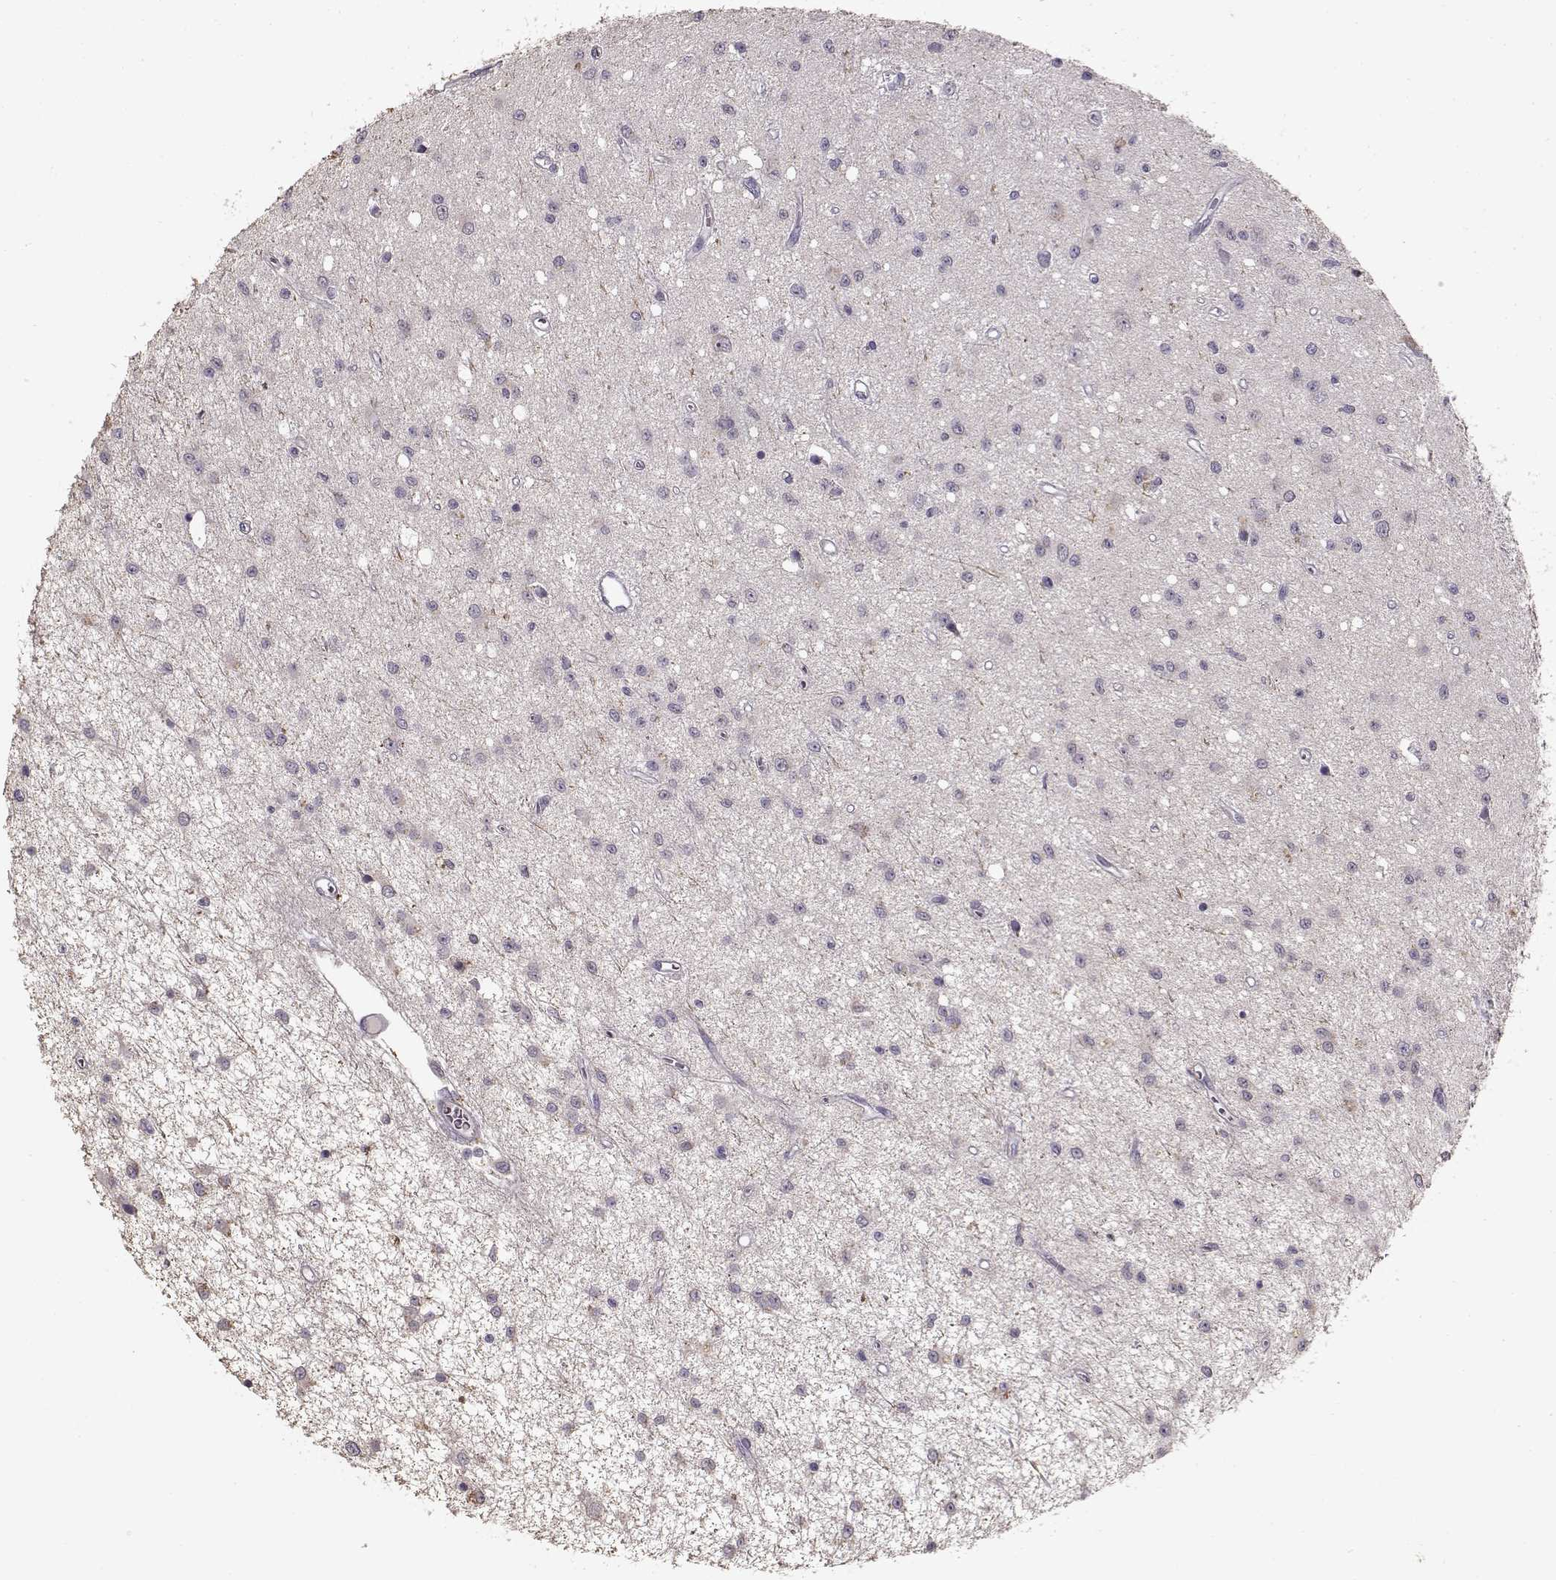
{"staining": {"intensity": "negative", "quantity": "none", "location": "none"}, "tissue": "glioma", "cell_type": "Tumor cells", "image_type": "cancer", "snomed": [{"axis": "morphology", "description": "Glioma, malignant, Low grade"}, {"axis": "topography", "description": "Brain"}], "caption": "Tumor cells are negative for protein expression in human glioma.", "gene": "UROC1", "patient": {"sex": "female", "age": 45}}